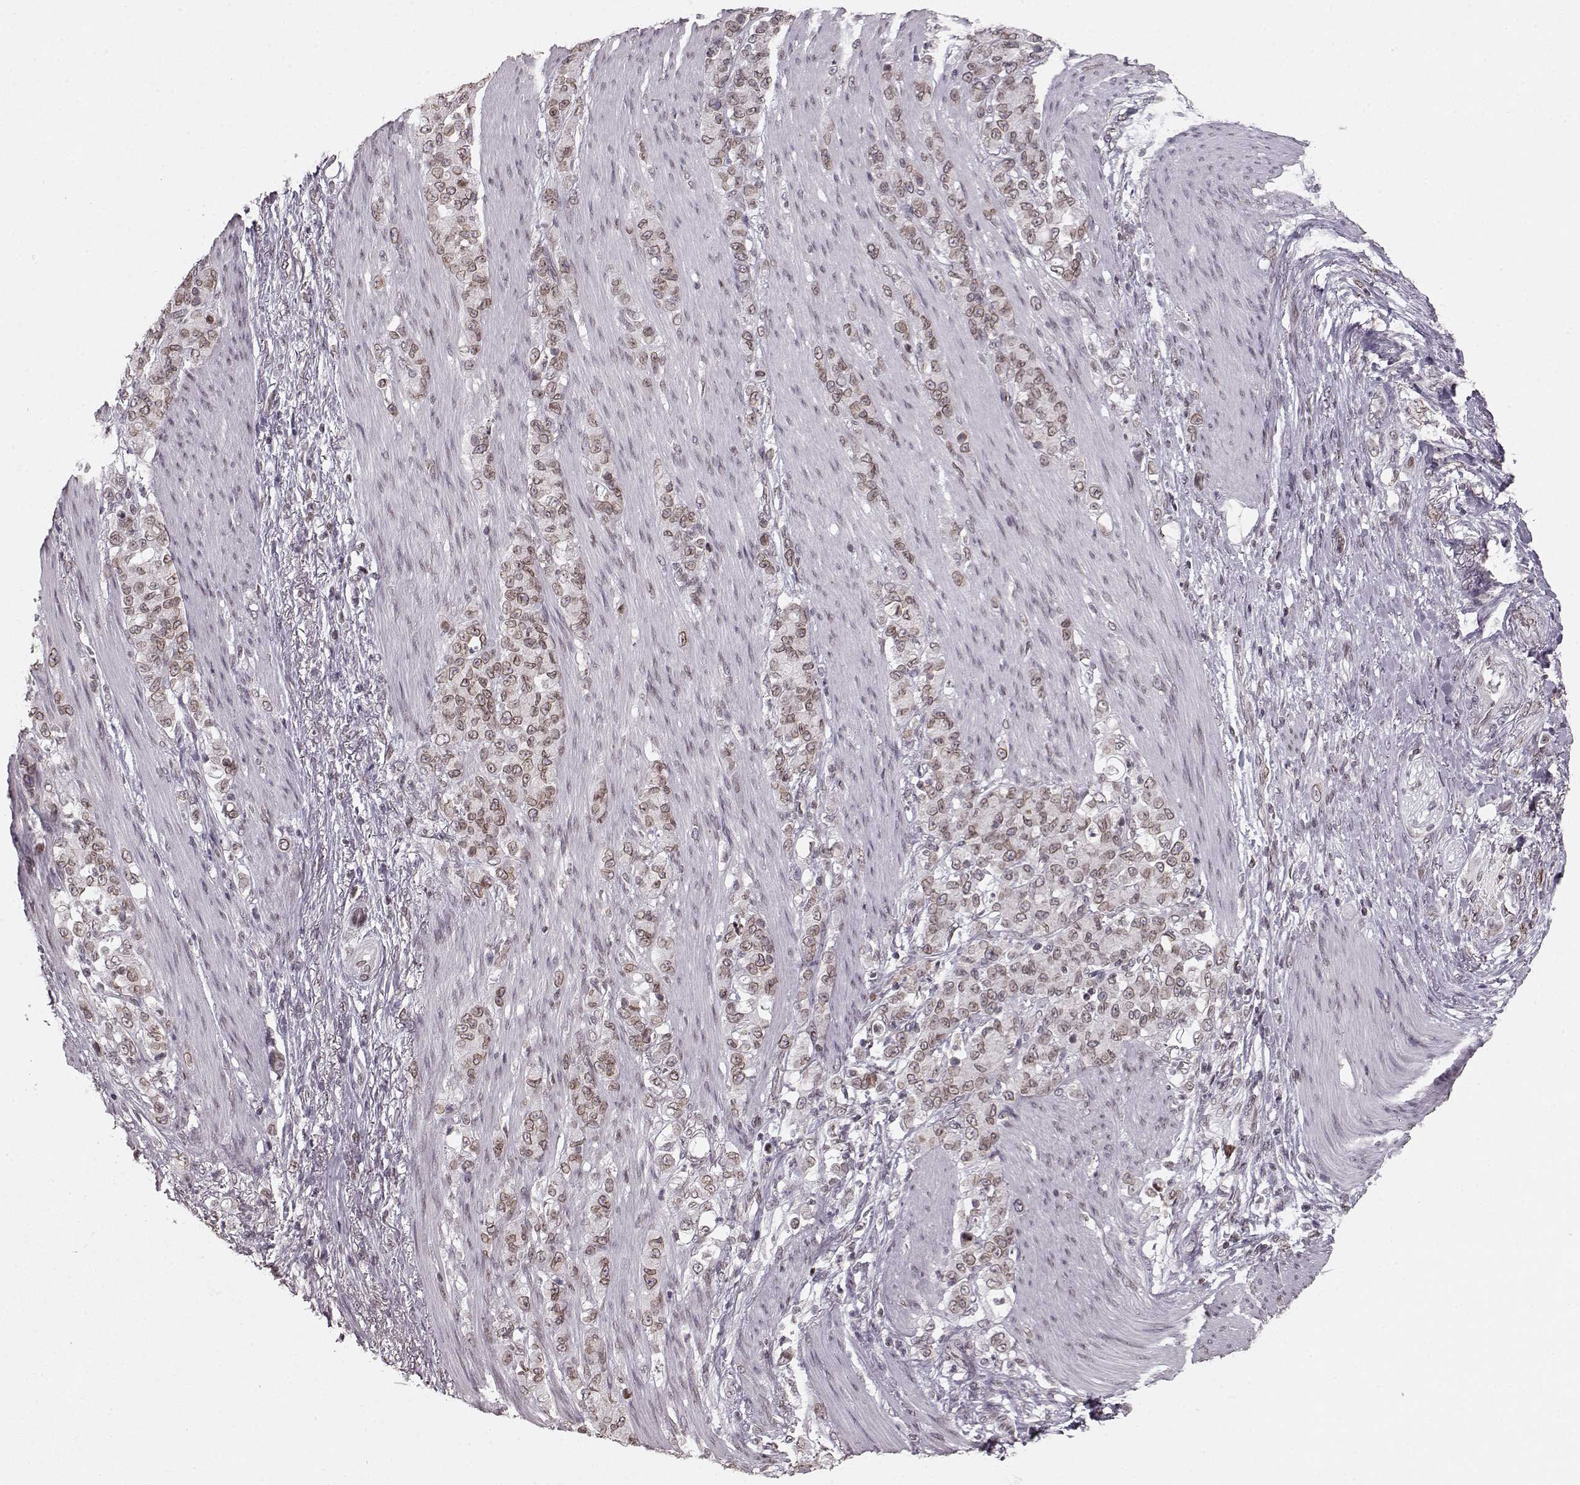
{"staining": {"intensity": "moderate", "quantity": ">75%", "location": "cytoplasmic/membranous,nuclear"}, "tissue": "stomach cancer", "cell_type": "Tumor cells", "image_type": "cancer", "snomed": [{"axis": "morphology", "description": "Adenocarcinoma, NOS"}, {"axis": "topography", "description": "Stomach"}], "caption": "Immunohistochemistry micrograph of neoplastic tissue: human stomach cancer stained using immunohistochemistry (IHC) shows medium levels of moderate protein expression localized specifically in the cytoplasmic/membranous and nuclear of tumor cells, appearing as a cytoplasmic/membranous and nuclear brown color.", "gene": "DCAF12", "patient": {"sex": "female", "age": 79}}